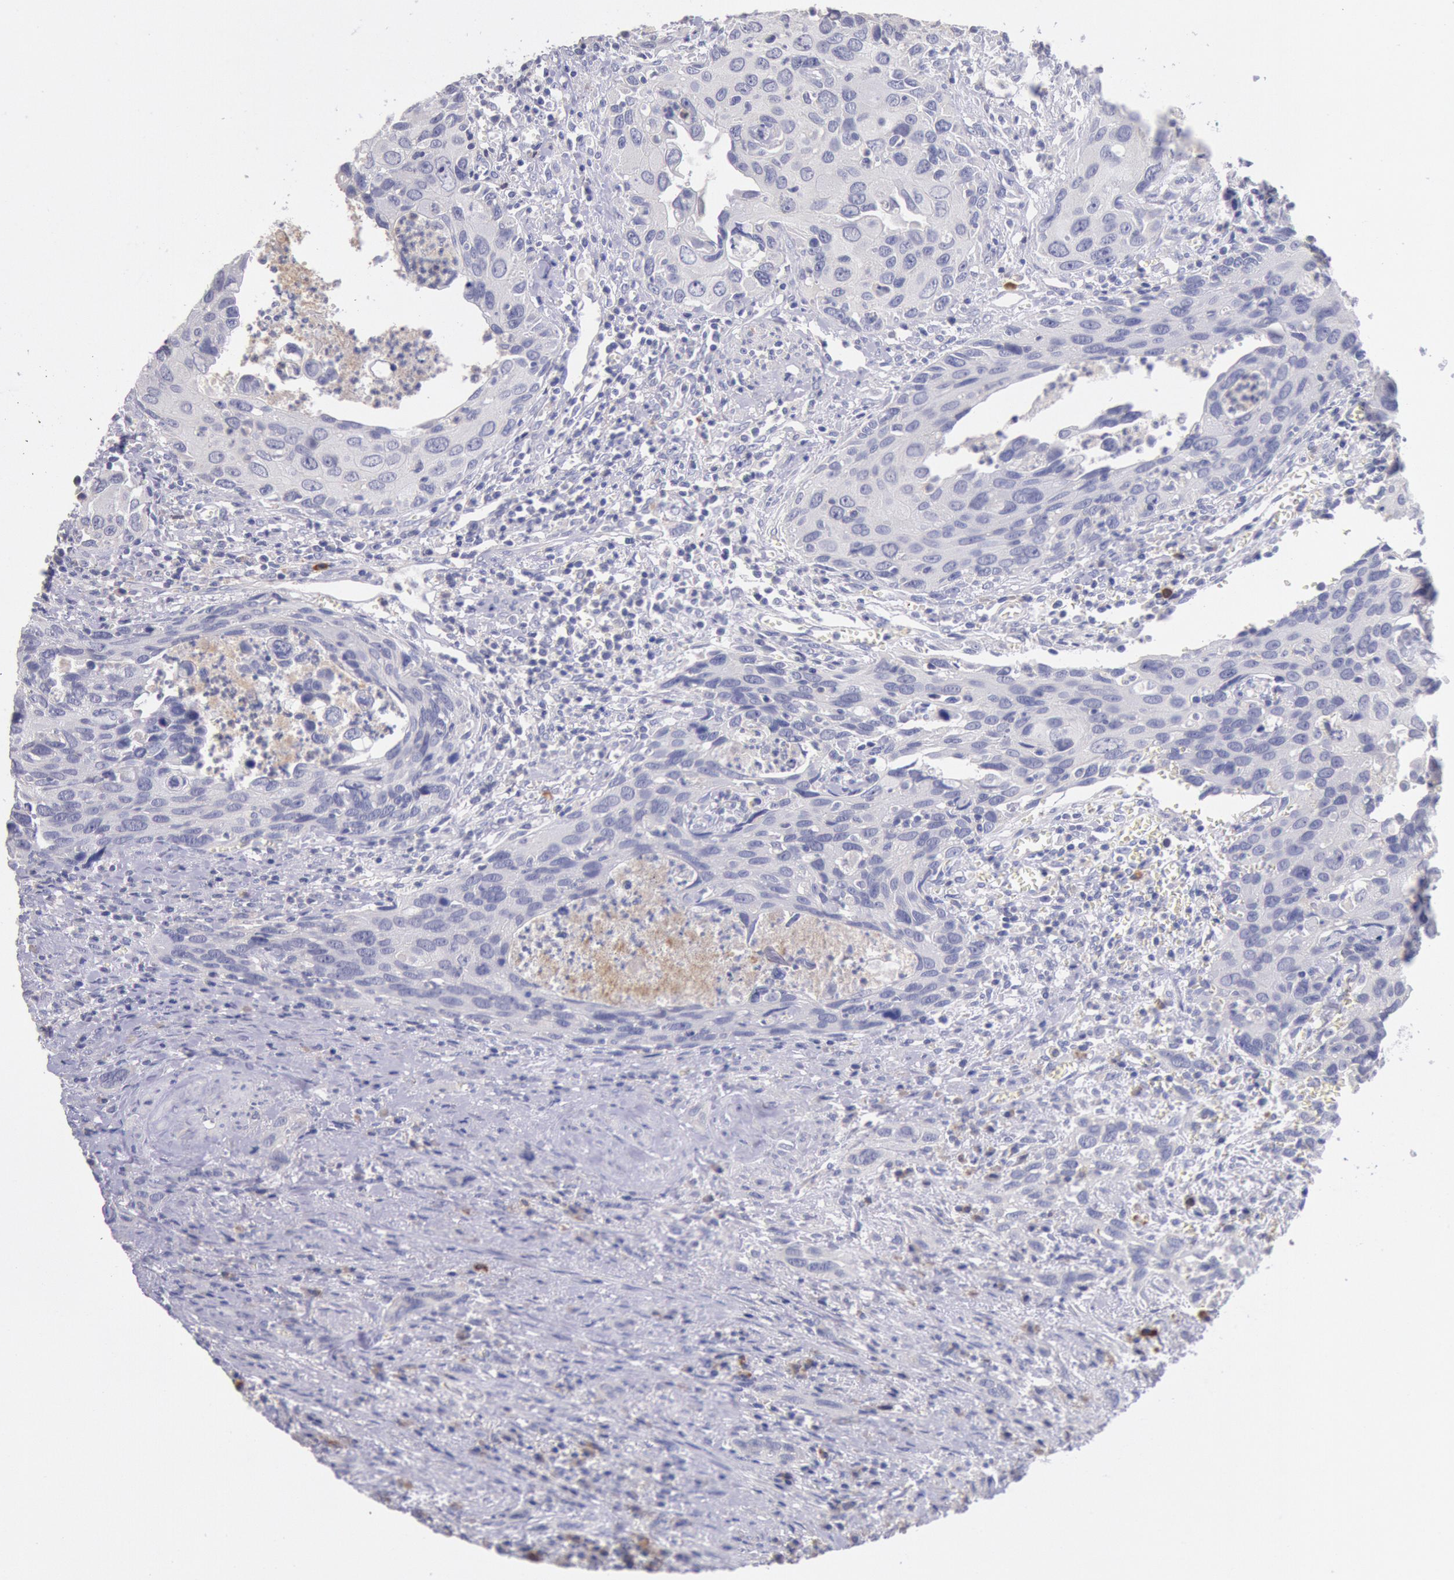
{"staining": {"intensity": "negative", "quantity": "none", "location": "none"}, "tissue": "urothelial cancer", "cell_type": "Tumor cells", "image_type": "cancer", "snomed": [{"axis": "morphology", "description": "Urothelial carcinoma, High grade"}, {"axis": "topography", "description": "Urinary bladder"}], "caption": "This is an immunohistochemistry photomicrograph of human urothelial carcinoma (high-grade). There is no positivity in tumor cells.", "gene": "GAL3ST1", "patient": {"sex": "male", "age": 71}}